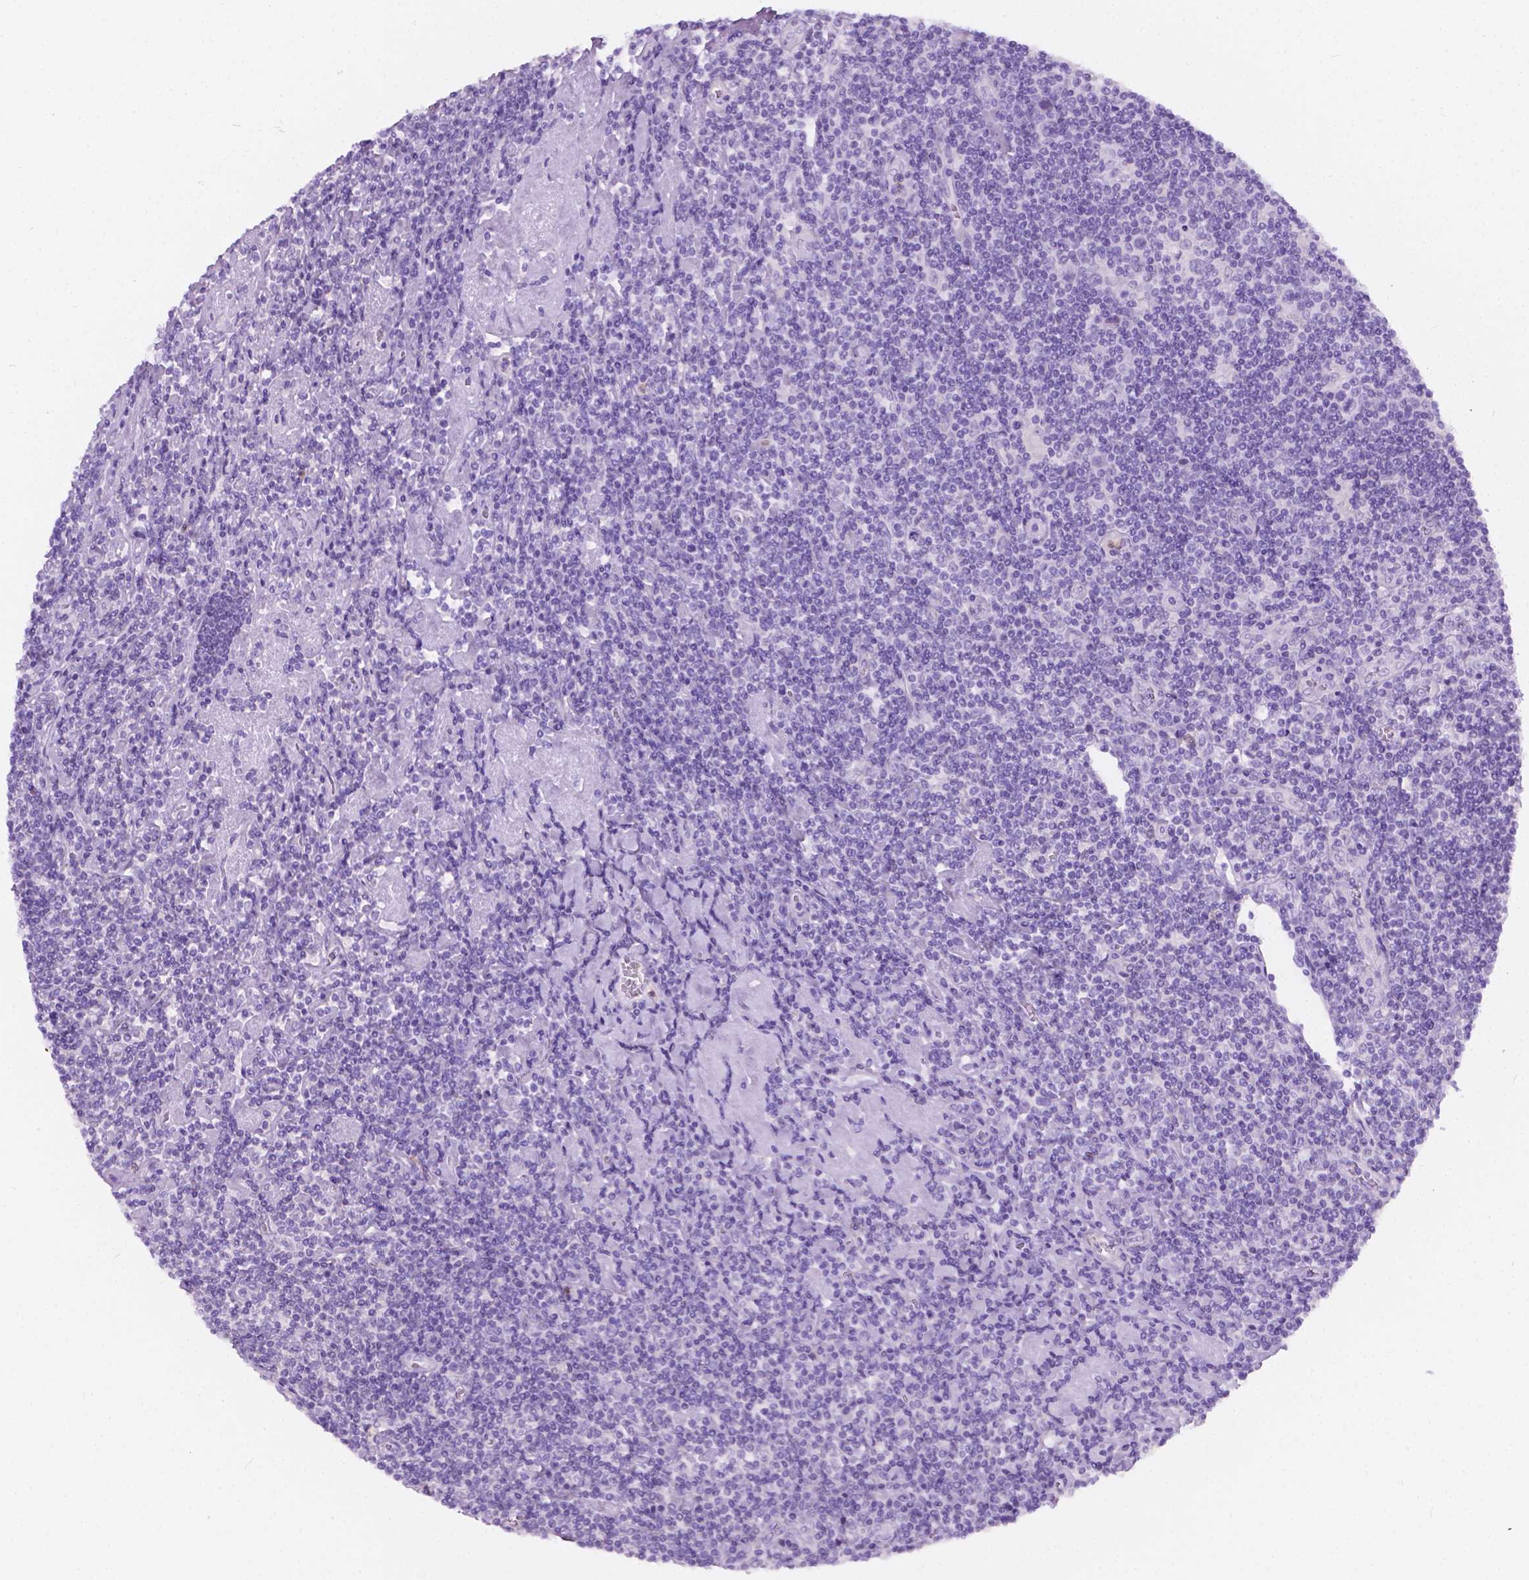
{"staining": {"intensity": "negative", "quantity": "none", "location": "none"}, "tissue": "lymphoma", "cell_type": "Tumor cells", "image_type": "cancer", "snomed": [{"axis": "morphology", "description": "Hodgkin's disease, NOS"}, {"axis": "topography", "description": "Lymph node"}], "caption": "High power microscopy histopathology image of an immunohistochemistry histopathology image of lymphoma, revealing no significant expression in tumor cells.", "gene": "GNAO1", "patient": {"sex": "male", "age": 40}}